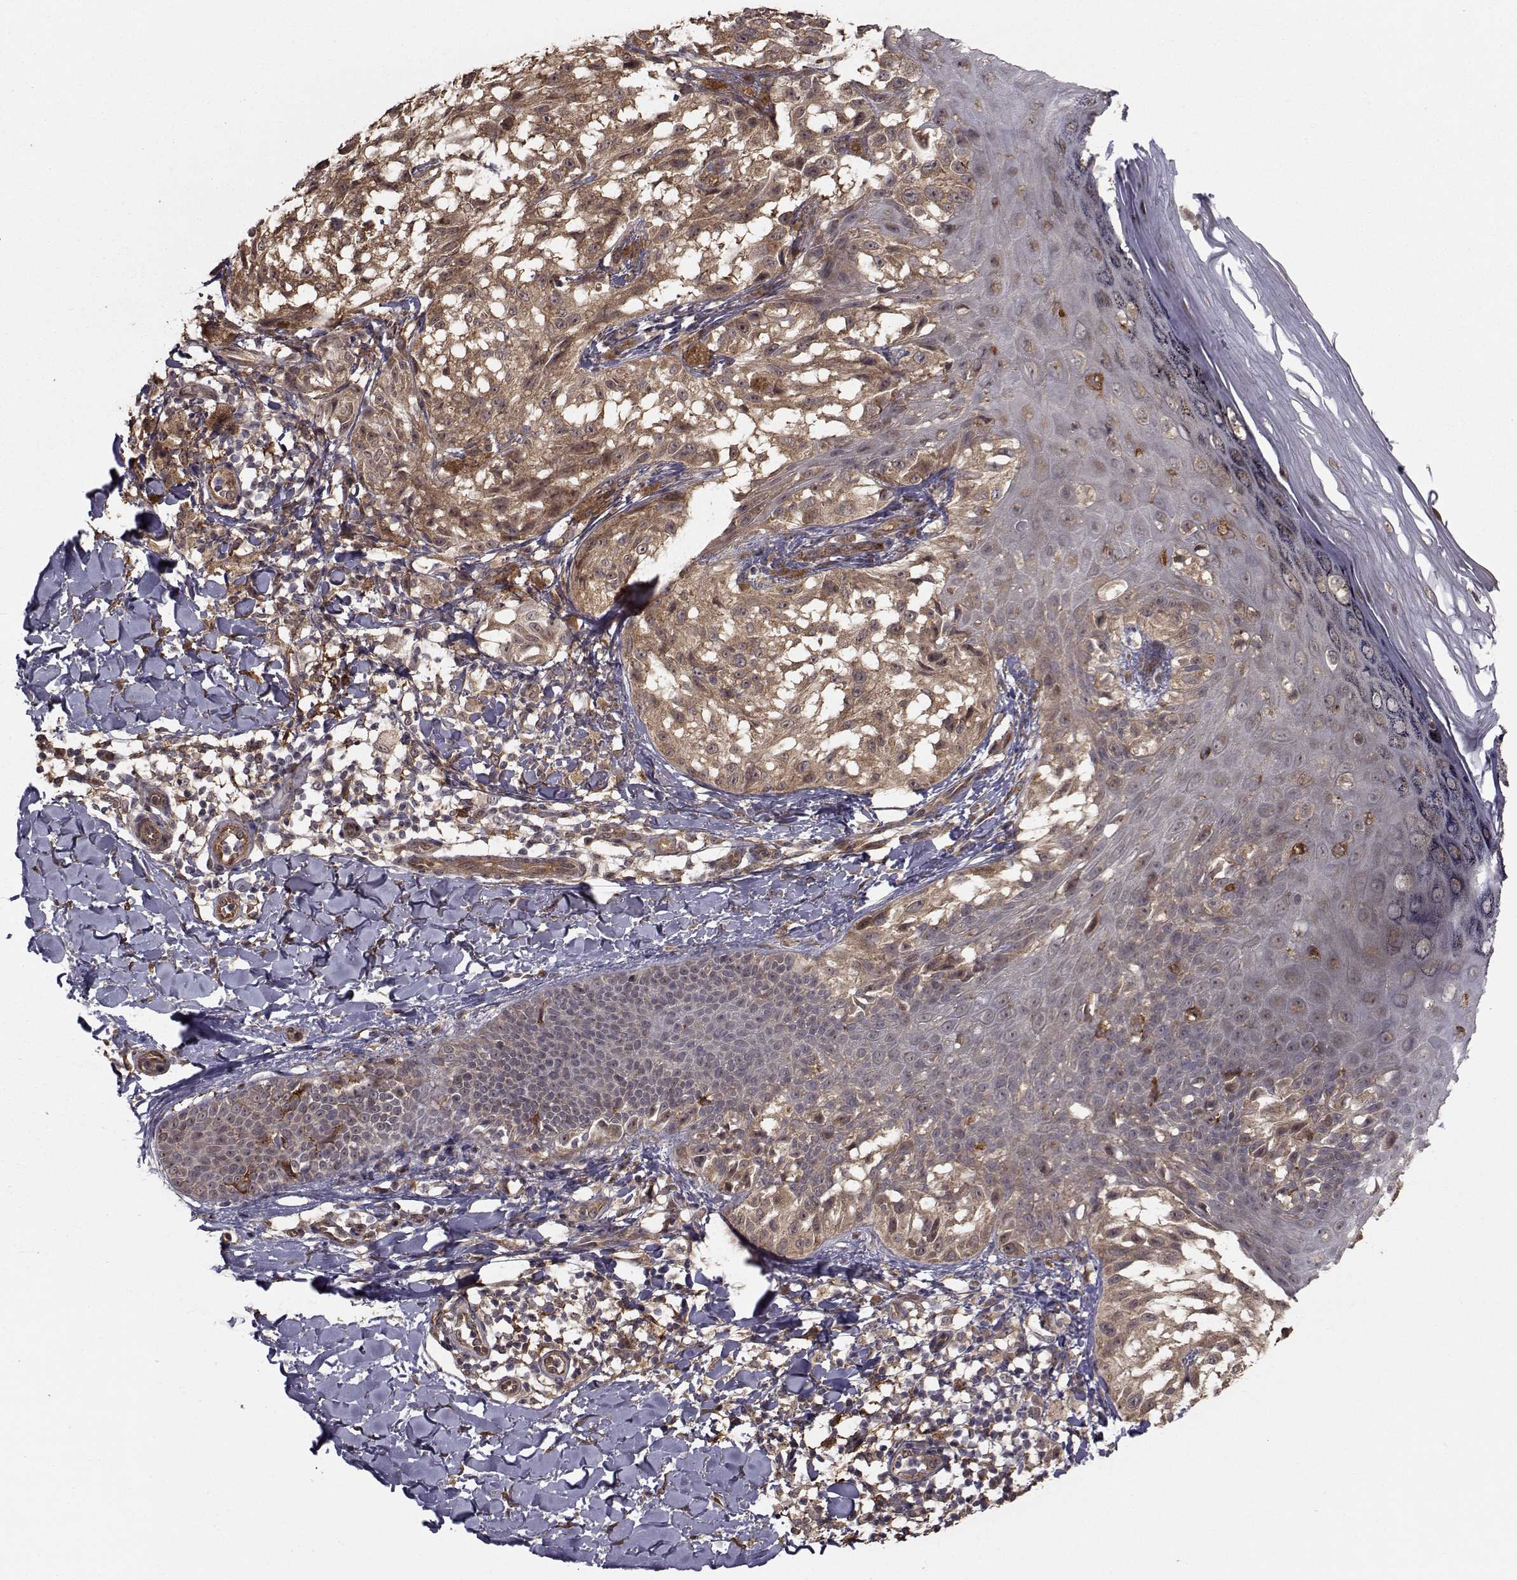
{"staining": {"intensity": "weak", "quantity": ">75%", "location": "cytoplasmic/membranous"}, "tissue": "melanoma", "cell_type": "Tumor cells", "image_type": "cancer", "snomed": [{"axis": "morphology", "description": "Malignant melanoma, NOS"}, {"axis": "topography", "description": "Skin"}], "caption": "Approximately >75% of tumor cells in human melanoma demonstrate weak cytoplasmic/membranous protein expression as visualized by brown immunohistochemical staining.", "gene": "TRIP10", "patient": {"sex": "male", "age": 36}}